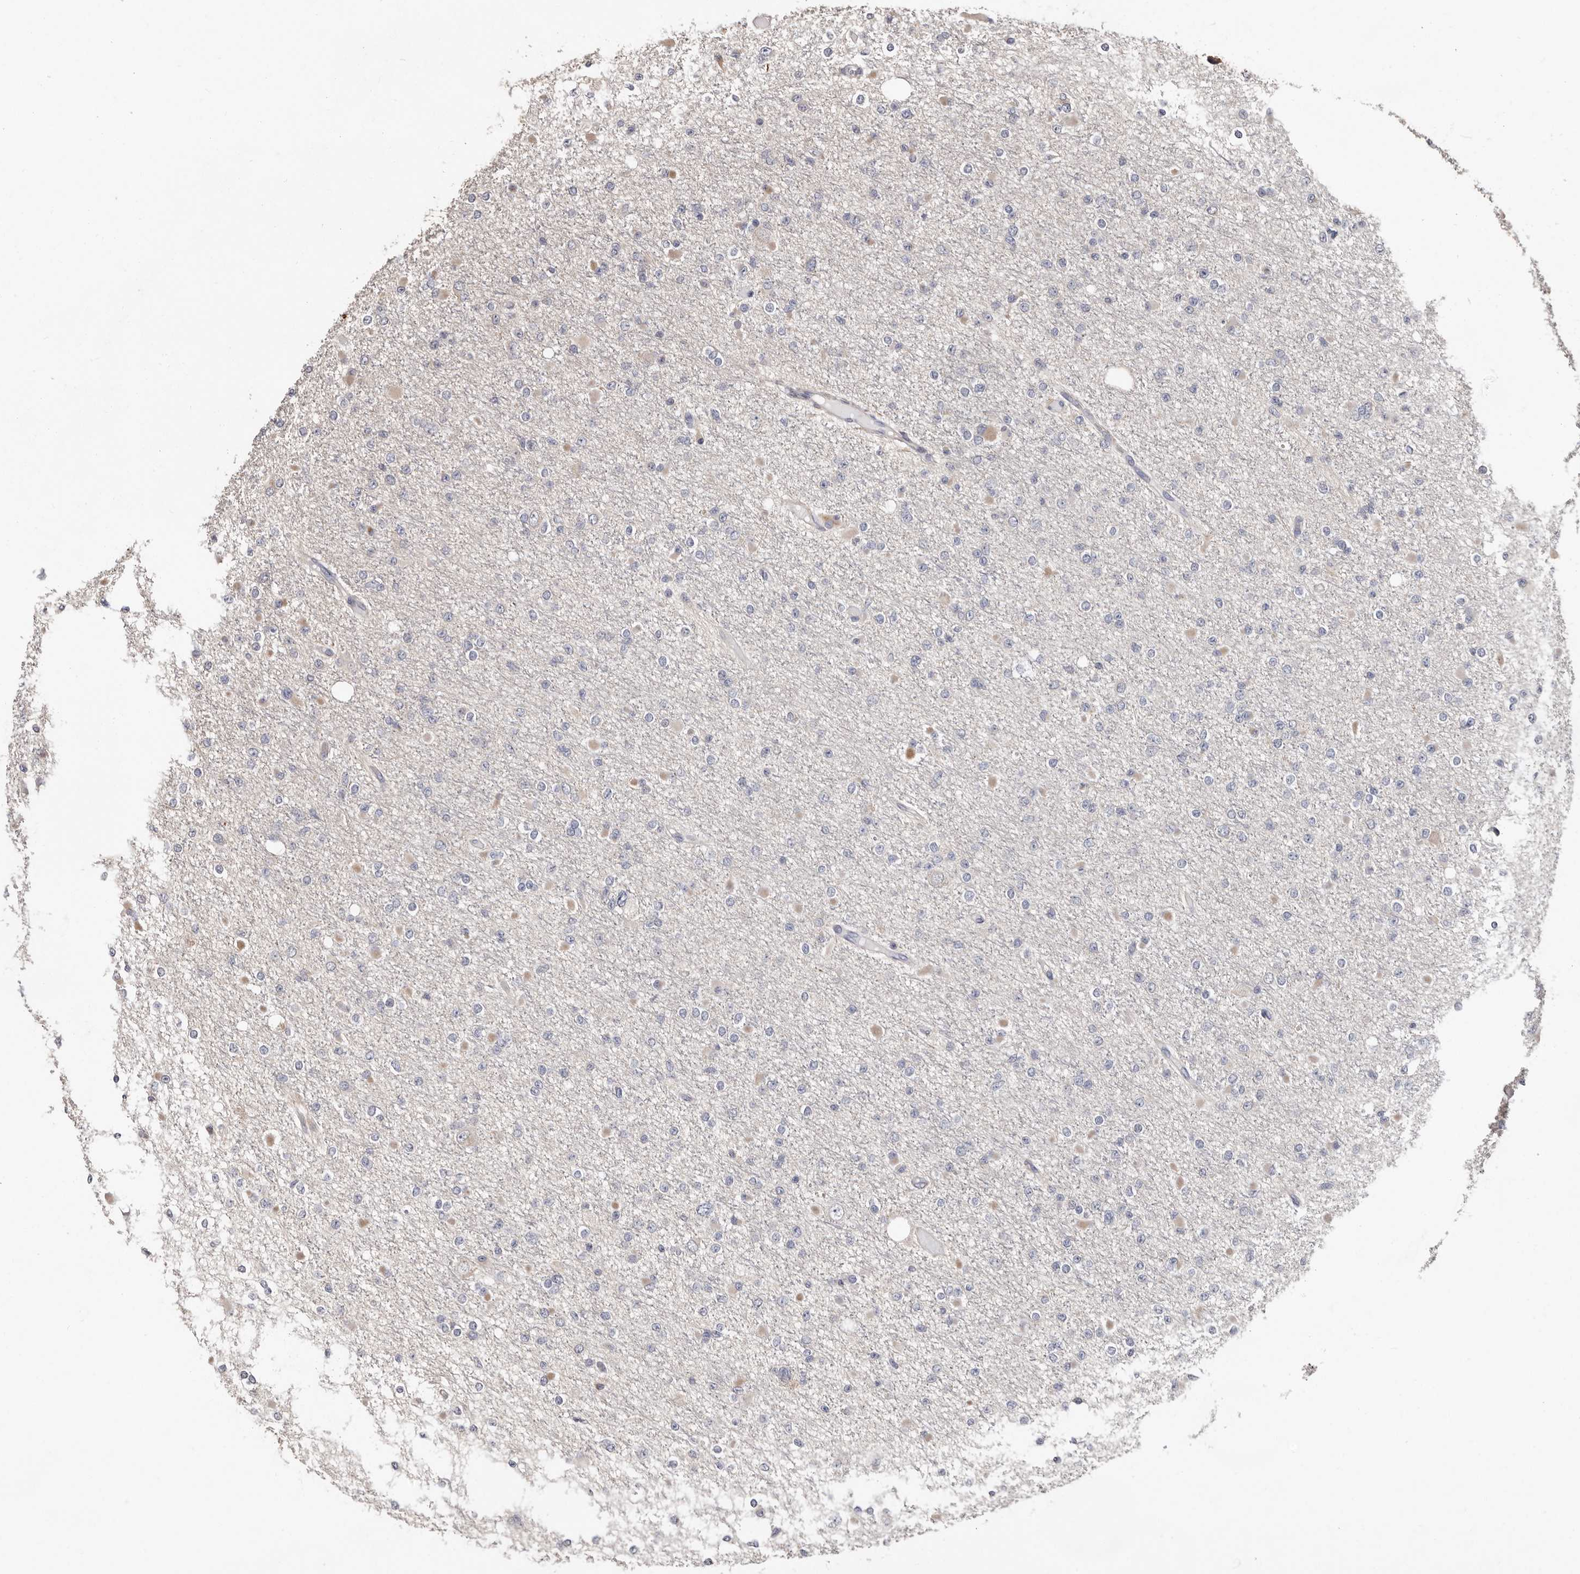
{"staining": {"intensity": "negative", "quantity": "none", "location": "none"}, "tissue": "glioma", "cell_type": "Tumor cells", "image_type": "cancer", "snomed": [{"axis": "morphology", "description": "Glioma, malignant, Low grade"}, {"axis": "topography", "description": "Brain"}], "caption": "Low-grade glioma (malignant) stained for a protein using immunohistochemistry displays no positivity tumor cells.", "gene": "MRPL18", "patient": {"sex": "female", "age": 22}}